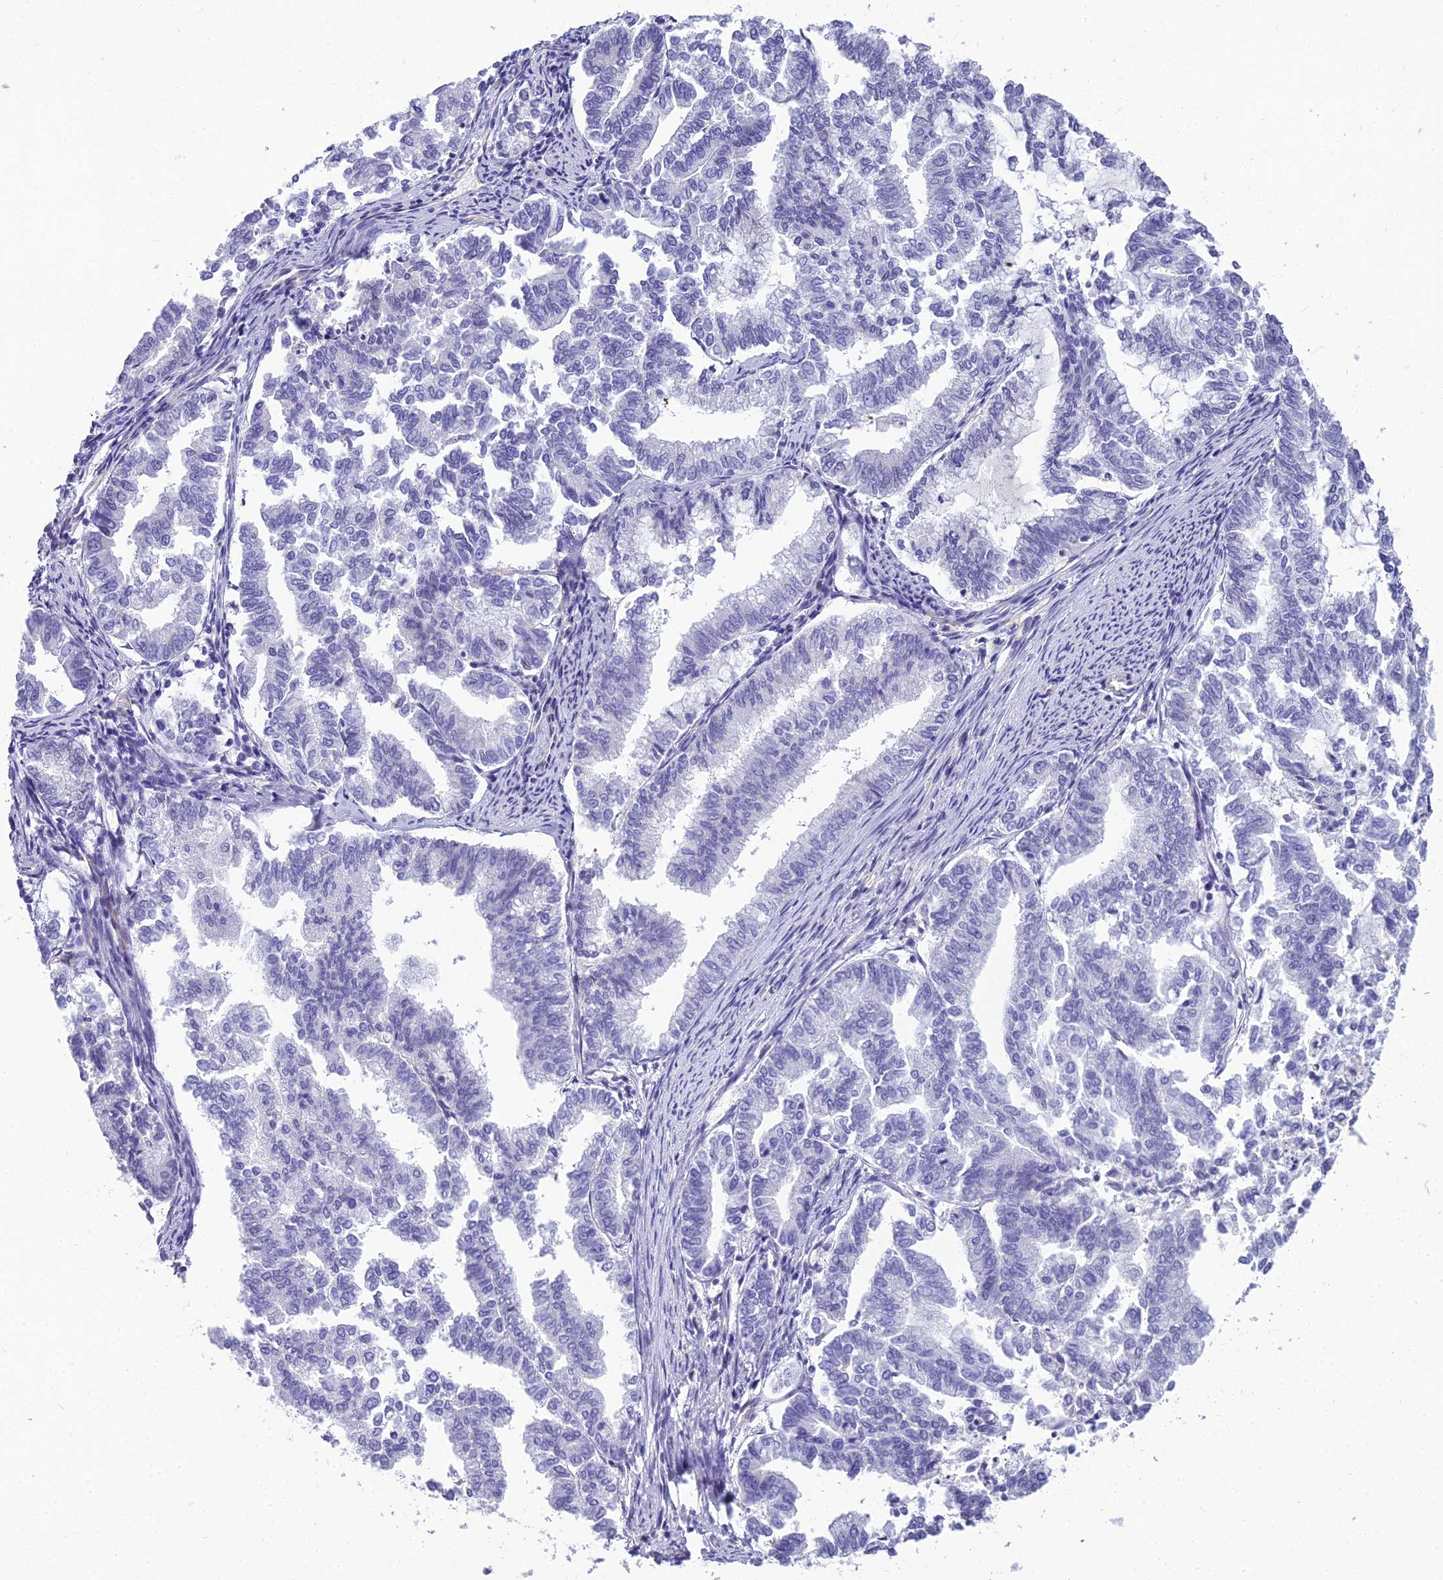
{"staining": {"intensity": "negative", "quantity": "none", "location": "none"}, "tissue": "endometrial cancer", "cell_type": "Tumor cells", "image_type": "cancer", "snomed": [{"axis": "morphology", "description": "Adenocarcinoma, NOS"}, {"axis": "topography", "description": "Endometrium"}], "caption": "Human endometrial cancer (adenocarcinoma) stained for a protein using immunohistochemistry reveals no staining in tumor cells.", "gene": "NINJ1", "patient": {"sex": "female", "age": 79}}